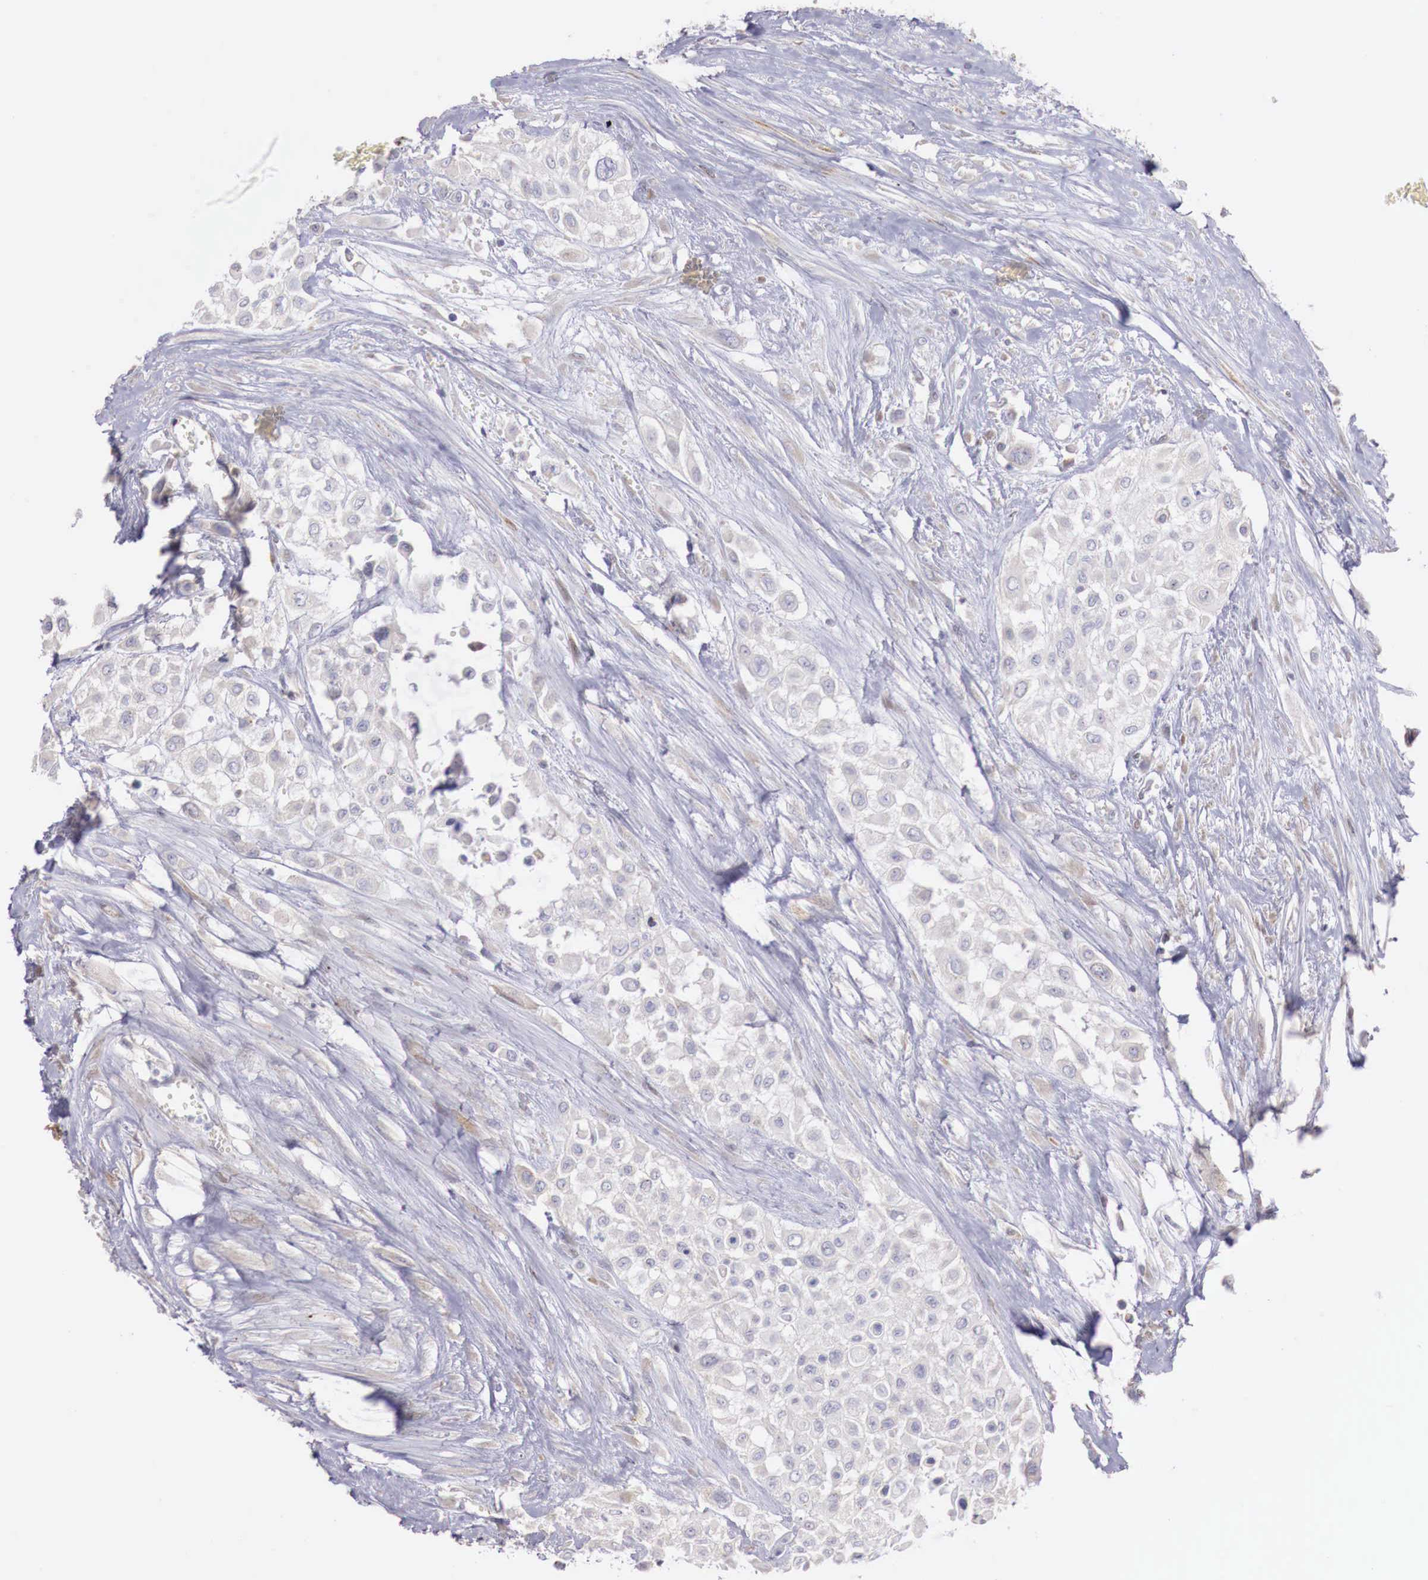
{"staining": {"intensity": "negative", "quantity": "none", "location": "none"}, "tissue": "urothelial cancer", "cell_type": "Tumor cells", "image_type": "cancer", "snomed": [{"axis": "morphology", "description": "Urothelial carcinoma, High grade"}, {"axis": "topography", "description": "Urinary bladder"}], "caption": "Immunohistochemistry photomicrograph of human urothelial carcinoma (high-grade) stained for a protein (brown), which demonstrates no staining in tumor cells.", "gene": "CLCN5", "patient": {"sex": "male", "age": 57}}